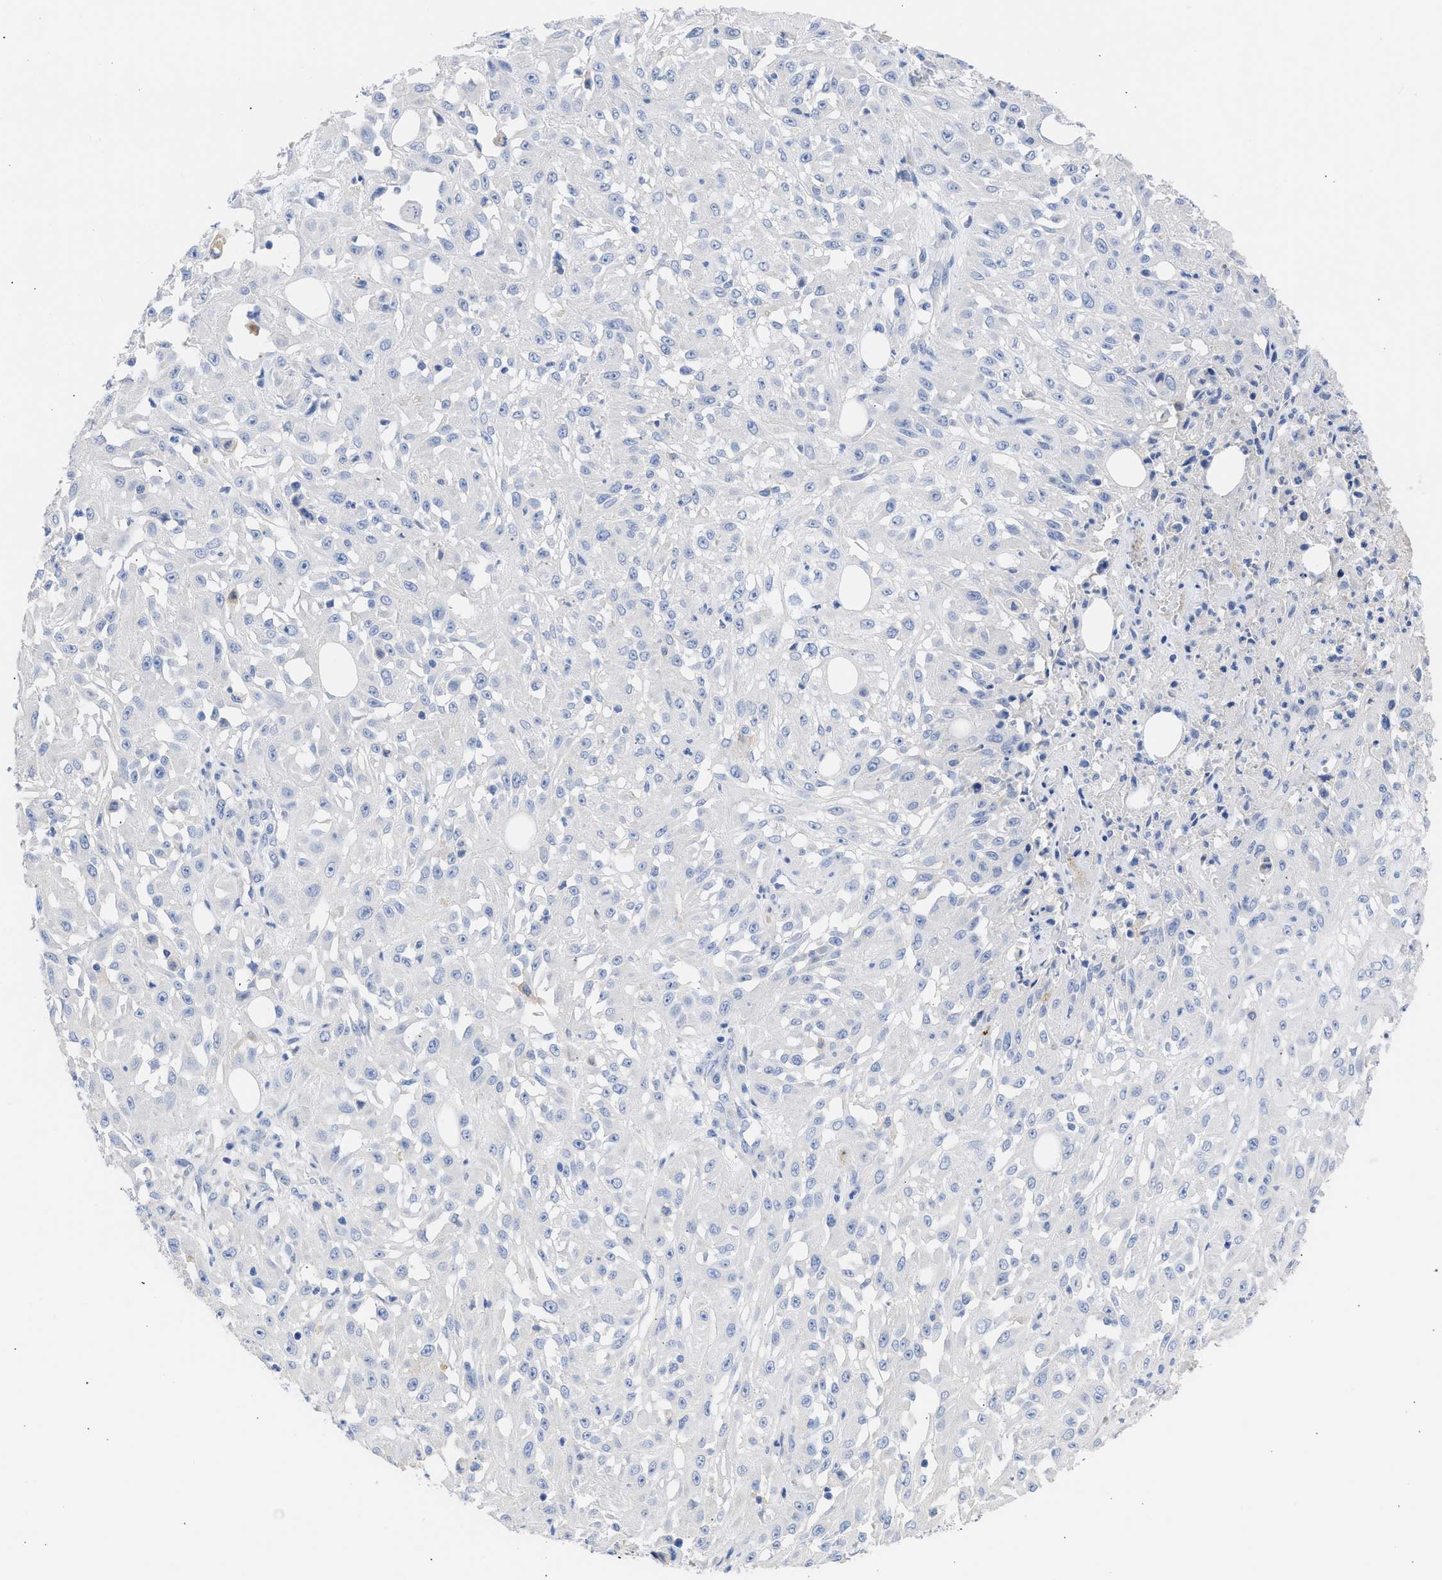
{"staining": {"intensity": "negative", "quantity": "none", "location": "none"}, "tissue": "skin cancer", "cell_type": "Tumor cells", "image_type": "cancer", "snomed": [{"axis": "morphology", "description": "Squamous cell carcinoma, NOS"}, {"axis": "morphology", "description": "Squamous cell carcinoma, metastatic, NOS"}, {"axis": "topography", "description": "Skin"}, {"axis": "topography", "description": "Lymph node"}], "caption": "A photomicrograph of skin metastatic squamous cell carcinoma stained for a protein demonstrates no brown staining in tumor cells.", "gene": "RSPH1", "patient": {"sex": "male", "age": 75}}